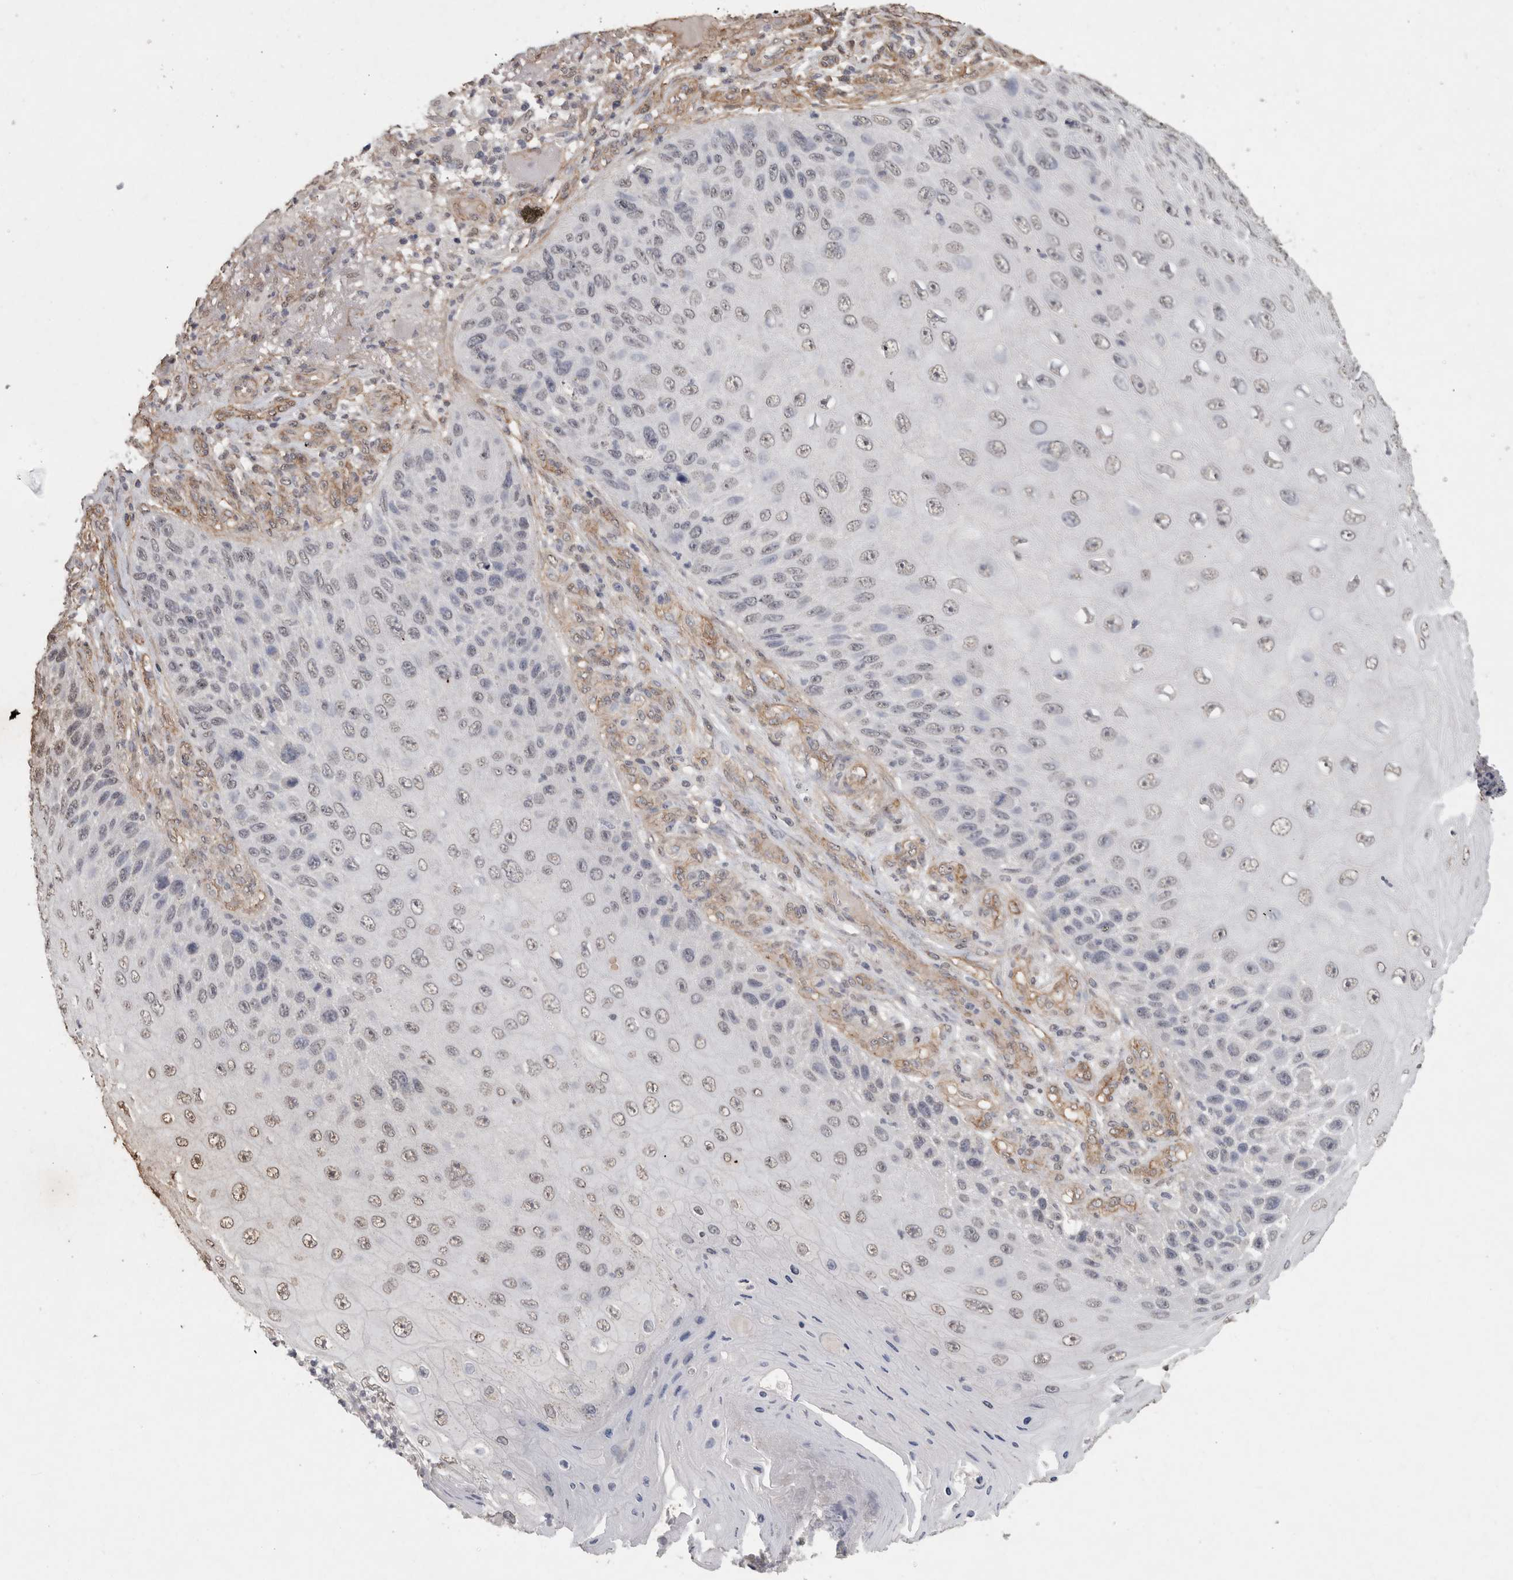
{"staining": {"intensity": "weak", "quantity": "25%-75%", "location": "nuclear"}, "tissue": "skin cancer", "cell_type": "Tumor cells", "image_type": "cancer", "snomed": [{"axis": "morphology", "description": "Squamous cell carcinoma, NOS"}, {"axis": "topography", "description": "Skin"}], "caption": "Immunohistochemistry (IHC) staining of skin squamous cell carcinoma, which displays low levels of weak nuclear expression in approximately 25%-75% of tumor cells indicating weak nuclear protein staining. The staining was performed using DAB (3,3'-diaminobenzidine) (brown) for protein detection and nuclei were counterstained in hematoxylin (blue).", "gene": "RECK", "patient": {"sex": "female", "age": 88}}